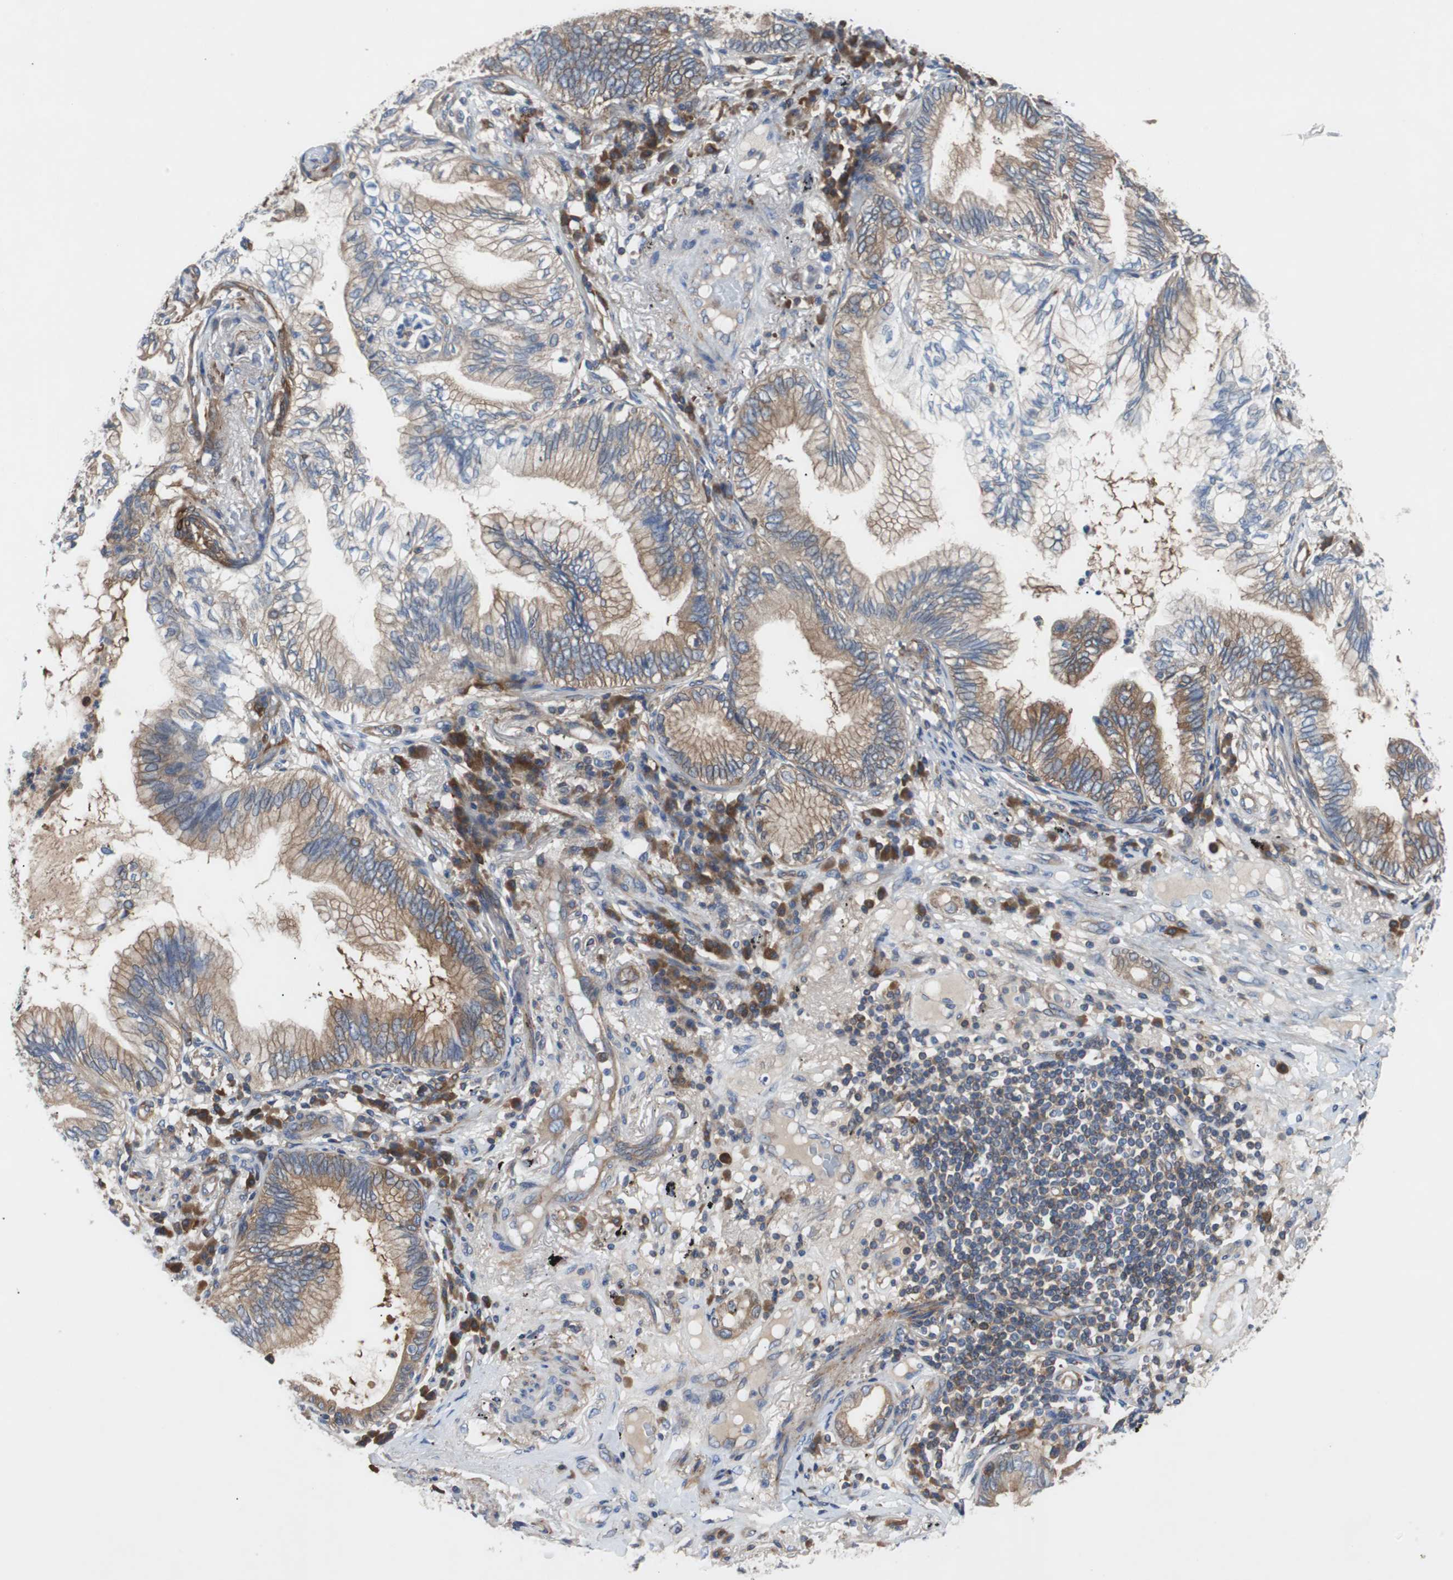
{"staining": {"intensity": "moderate", "quantity": "25%-75%", "location": "cytoplasmic/membranous"}, "tissue": "lung cancer", "cell_type": "Tumor cells", "image_type": "cancer", "snomed": [{"axis": "morphology", "description": "Adenocarcinoma, NOS"}, {"axis": "topography", "description": "Lung"}], "caption": "Moderate cytoplasmic/membranous protein expression is seen in approximately 25%-75% of tumor cells in adenocarcinoma (lung). The protein of interest is shown in brown color, while the nuclei are stained blue.", "gene": "GYS1", "patient": {"sex": "female", "age": 70}}